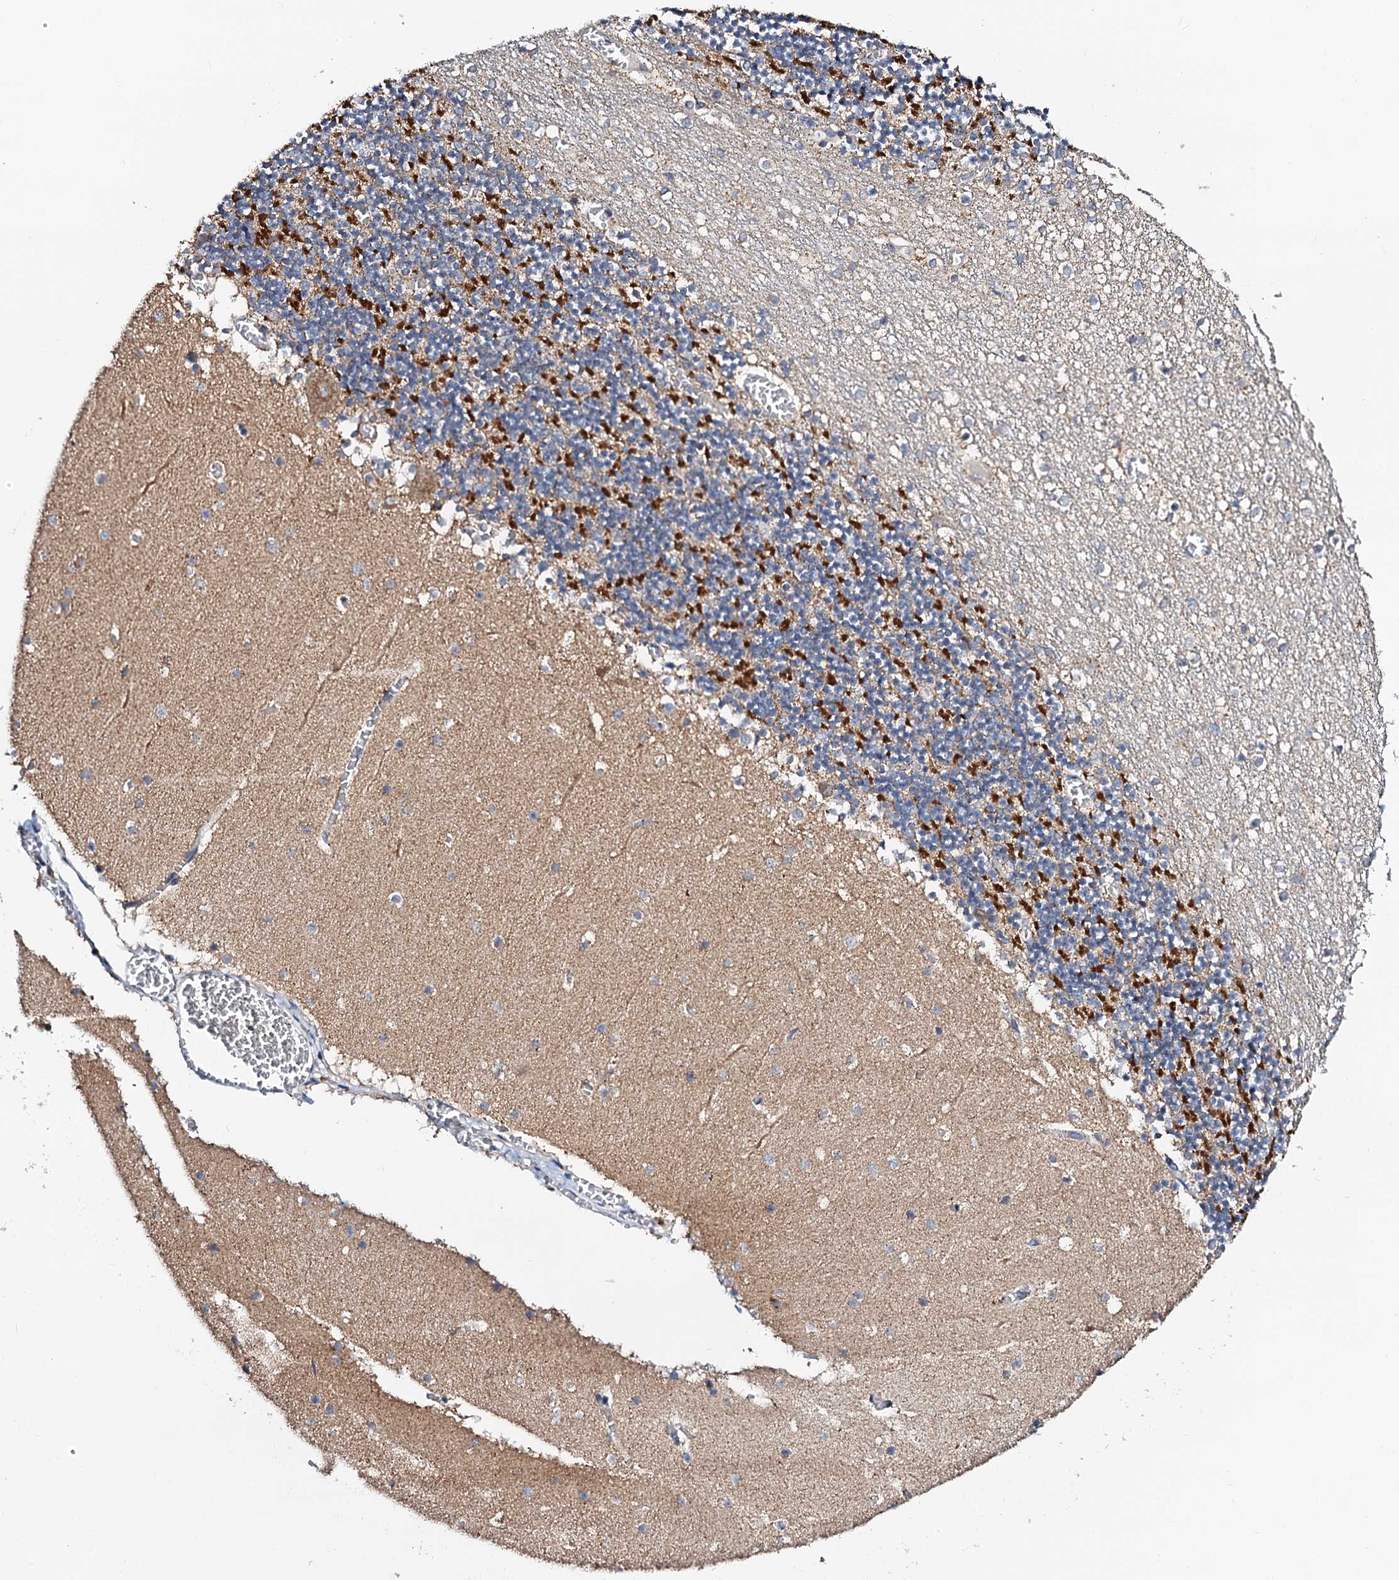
{"staining": {"intensity": "strong", "quantity": "<25%", "location": "cytoplasmic/membranous"}, "tissue": "cerebellum", "cell_type": "Cells in granular layer", "image_type": "normal", "snomed": [{"axis": "morphology", "description": "Normal tissue, NOS"}, {"axis": "topography", "description": "Cerebellum"}], "caption": "High-magnification brightfield microscopy of benign cerebellum stained with DAB (3,3'-diaminobenzidine) (brown) and counterstained with hematoxylin (blue). cells in granular layer exhibit strong cytoplasmic/membranous positivity is seen in approximately<25% of cells. (Brightfield microscopy of DAB IHC at high magnification).", "gene": "UBE3C", "patient": {"sex": "female", "age": 28}}